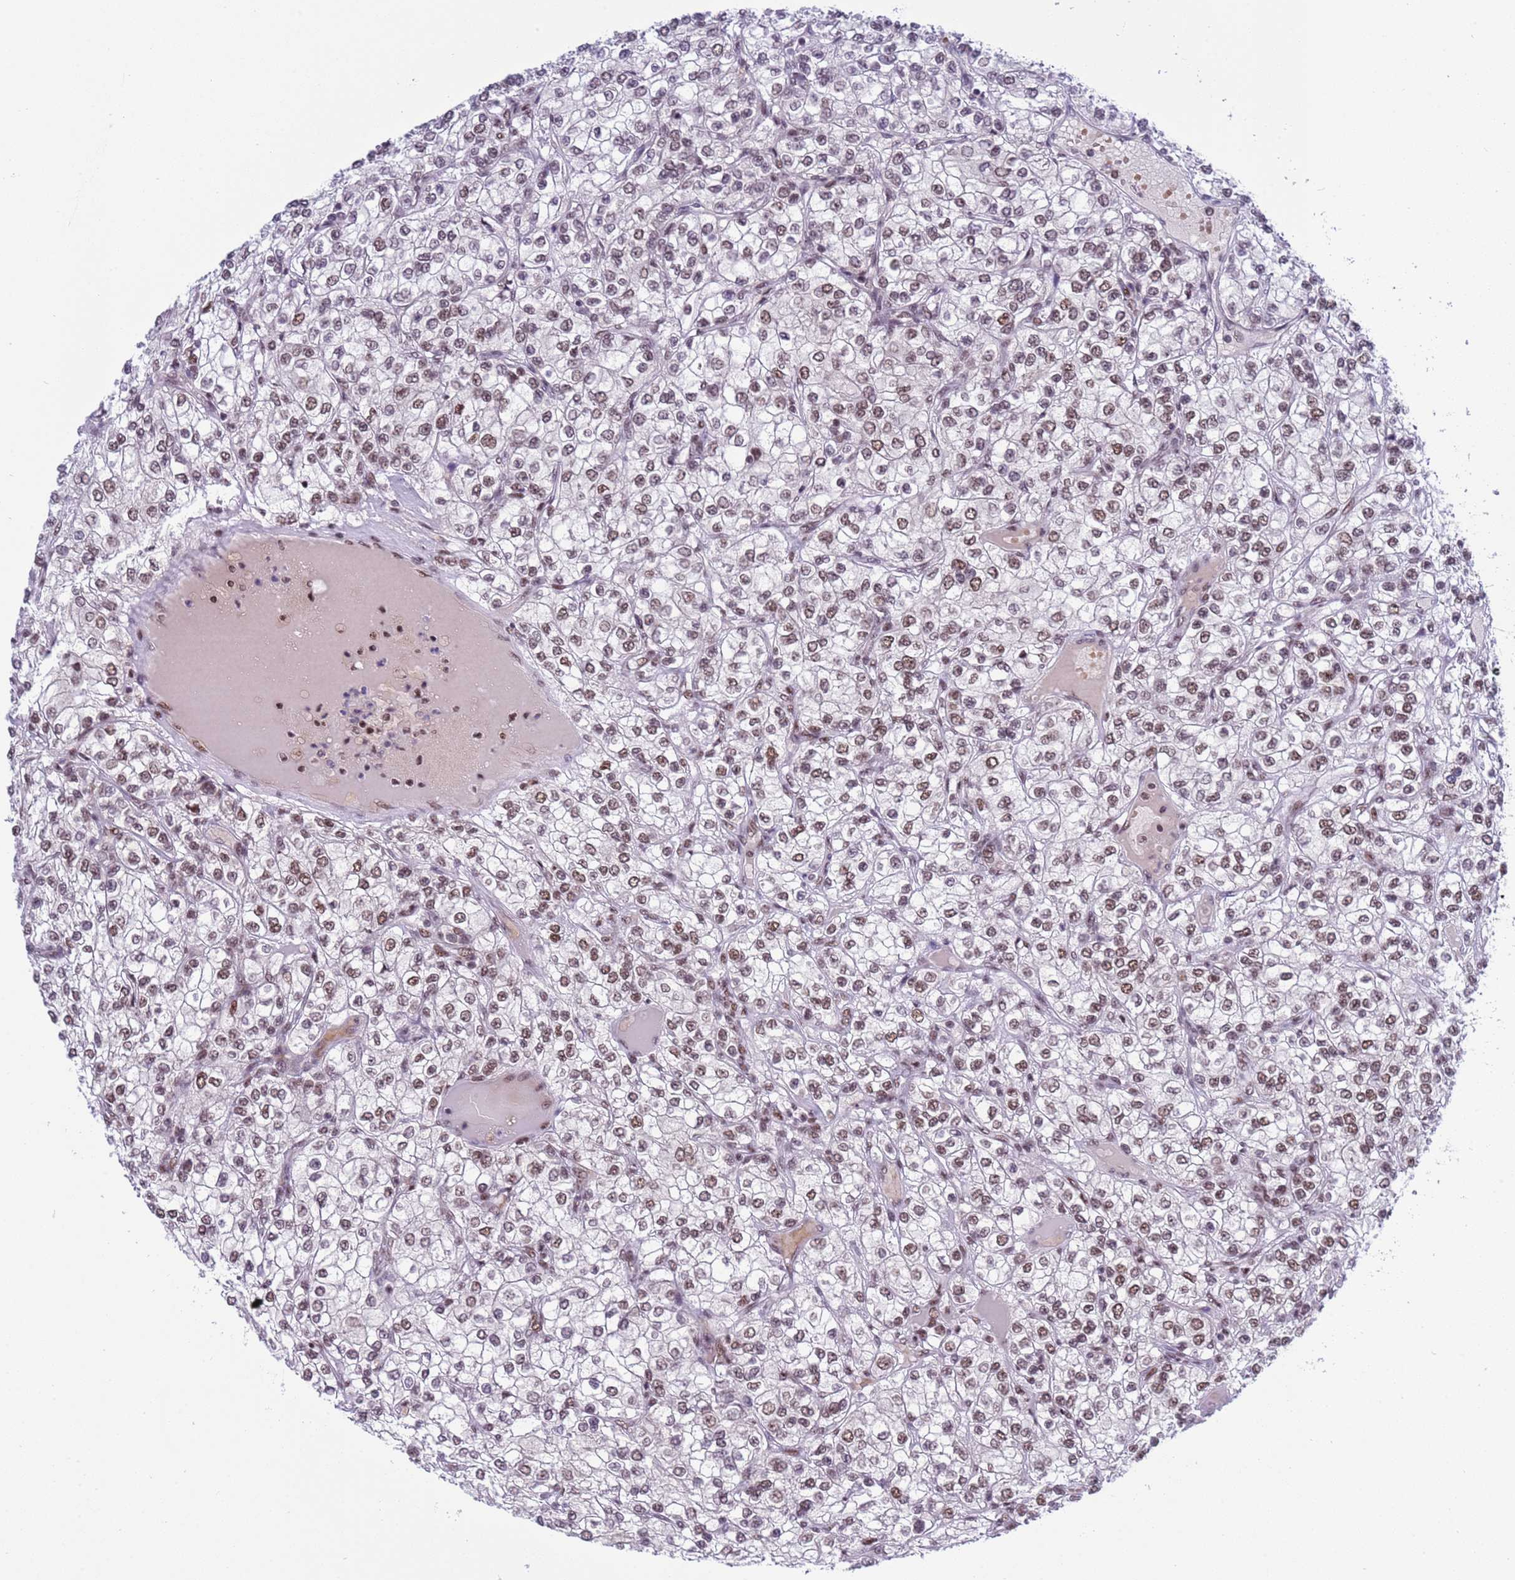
{"staining": {"intensity": "moderate", "quantity": "25%-75%", "location": "nuclear"}, "tissue": "renal cancer", "cell_type": "Tumor cells", "image_type": "cancer", "snomed": [{"axis": "morphology", "description": "Adenocarcinoma, NOS"}, {"axis": "topography", "description": "Kidney"}], "caption": "Renal adenocarcinoma stained with a protein marker demonstrates moderate staining in tumor cells.", "gene": "THOC2", "patient": {"sex": "male", "age": 80}}